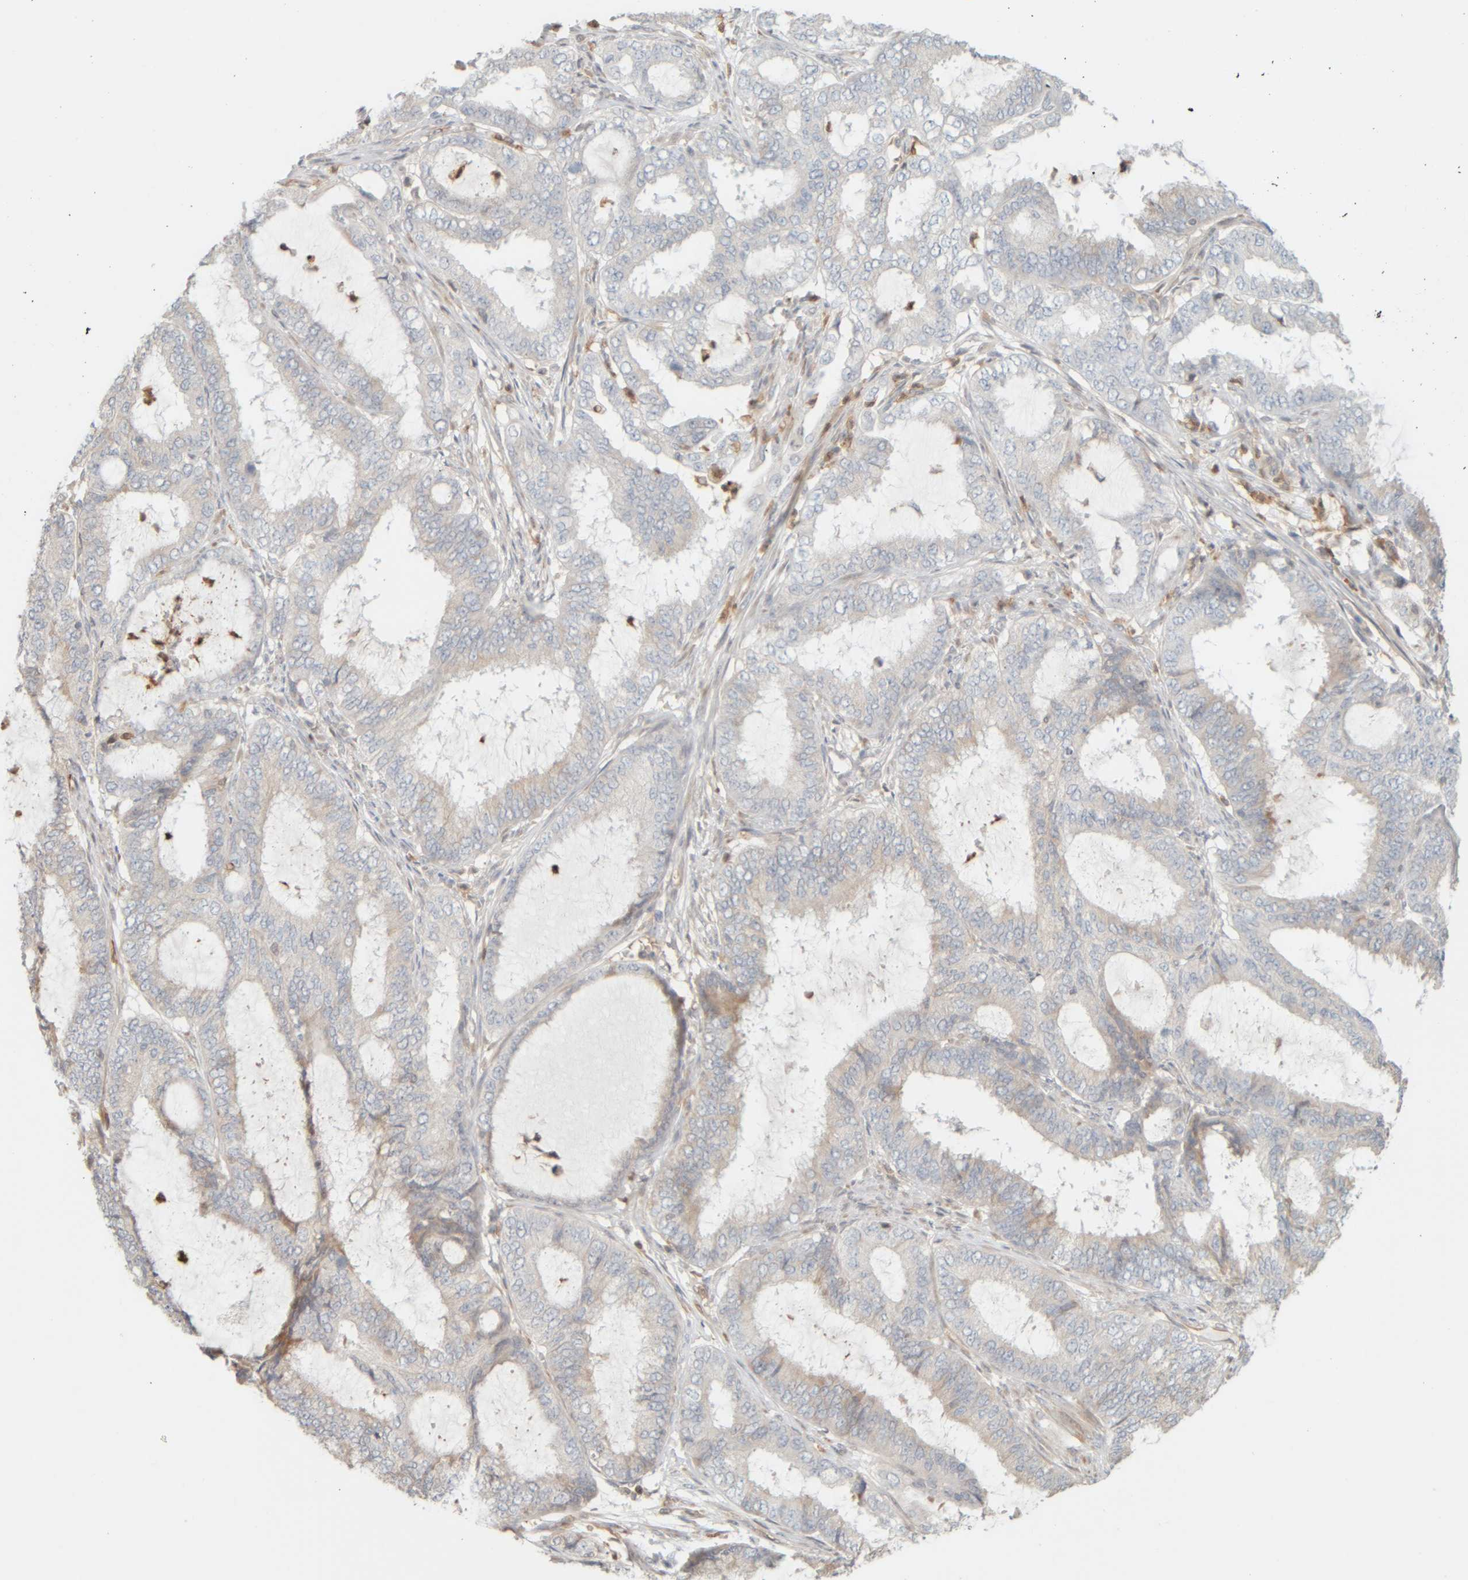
{"staining": {"intensity": "weak", "quantity": "<25%", "location": "cytoplasmic/membranous"}, "tissue": "endometrial cancer", "cell_type": "Tumor cells", "image_type": "cancer", "snomed": [{"axis": "morphology", "description": "Adenocarcinoma, NOS"}, {"axis": "topography", "description": "Endometrium"}], "caption": "Immunohistochemistry of endometrial cancer exhibits no expression in tumor cells.", "gene": "PTGES3L-AARSD1", "patient": {"sex": "female", "age": 51}}